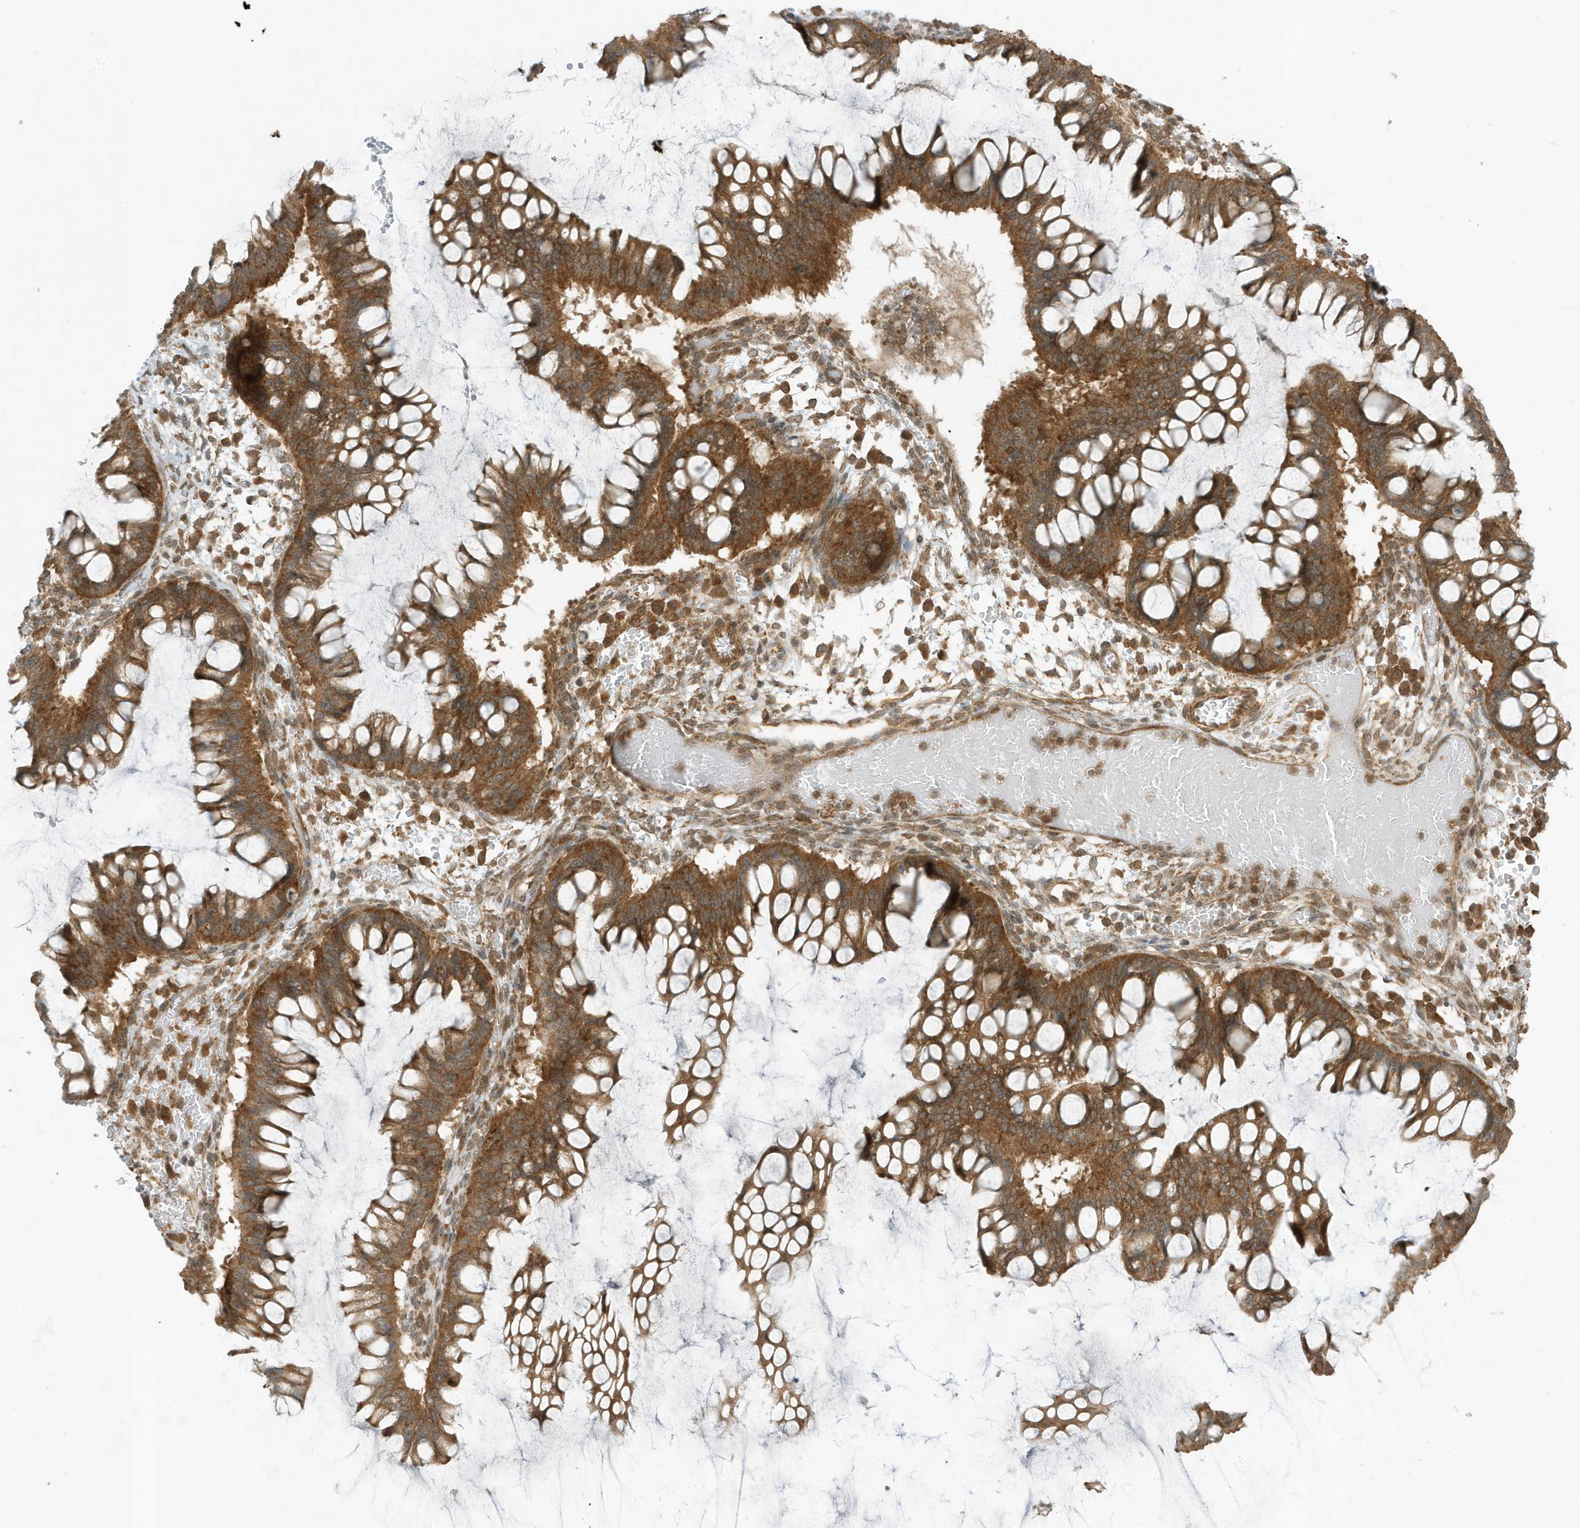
{"staining": {"intensity": "moderate", "quantity": ">75%", "location": "cytoplasmic/membranous"}, "tissue": "ovarian cancer", "cell_type": "Tumor cells", "image_type": "cancer", "snomed": [{"axis": "morphology", "description": "Cystadenocarcinoma, mucinous, NOS"}, {"axis": "topography", "description": "Ovary"}], "caption": "DAB (3,3'-diaminobenzidine) immunohistochemical staining of human ovarian cancer reveals moderate cytoplasmic/membranous protein expression in approximately >75% of tumor cells. The protein of interest is stained brown, and the nuclei are stained in blue (DAB (3,3'-diaminobenzidine) IHC with brightfield microscopy, high magnification).", "gene": "DHX36", "patient": {"sex": "female", "age": 73}}